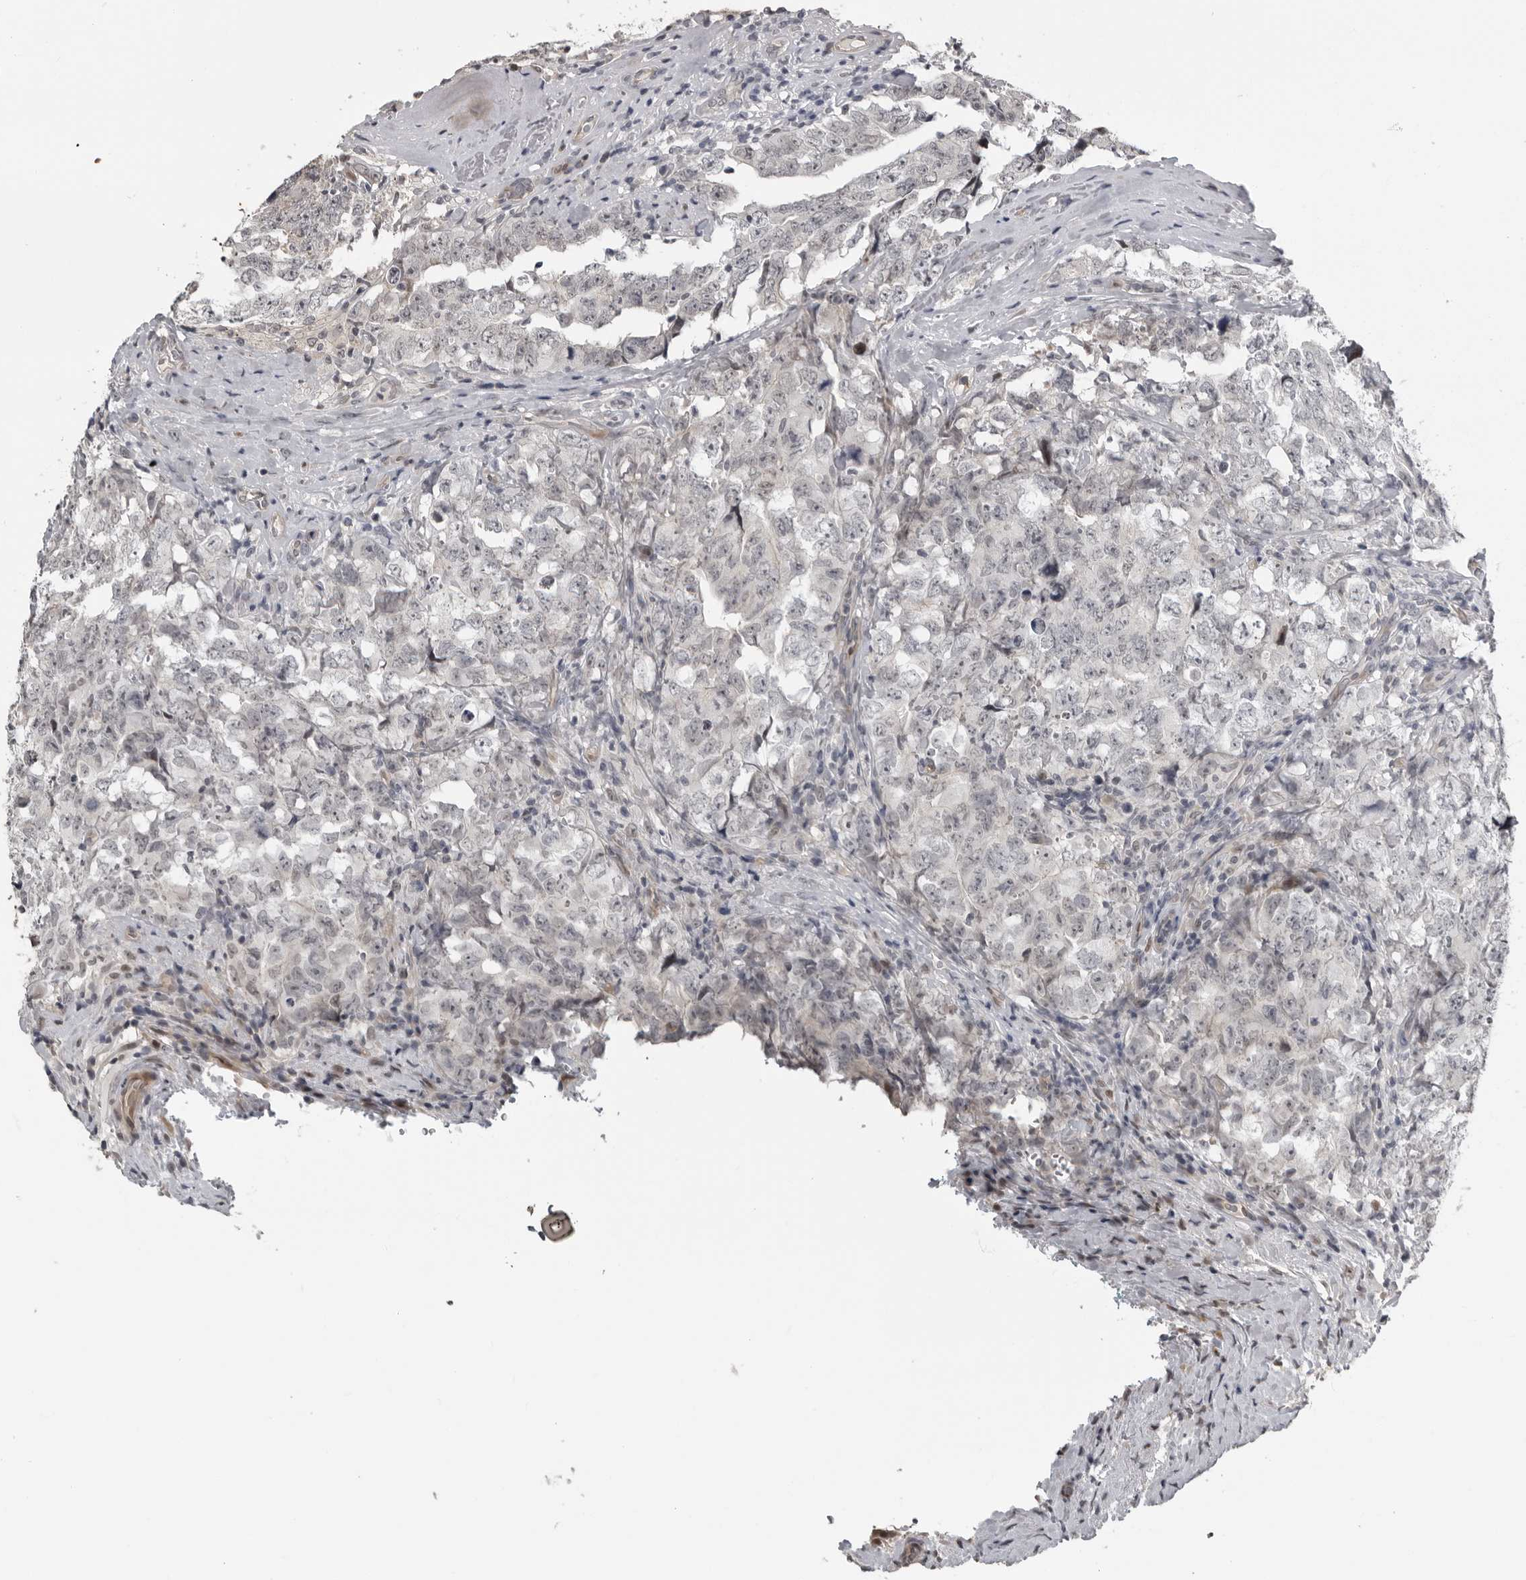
{"staining": {"intensity": "negative", "quantity": "none", "location": "none"}, "tissue": "testis cancer", "cell_type": "Tumor cells", "image_type": "cancer", "snomed": [{"axis": "morphology", "description": "Carcinoma, Embryonal, NOS"}, {"axis": "topography", "description": "Testis"}], "caption": "Histopathology image shows no significant protein expression in tumor cells of testis cancer.", "gene": "PRRX2", "patient": {"sex": "male", "age": 26}}